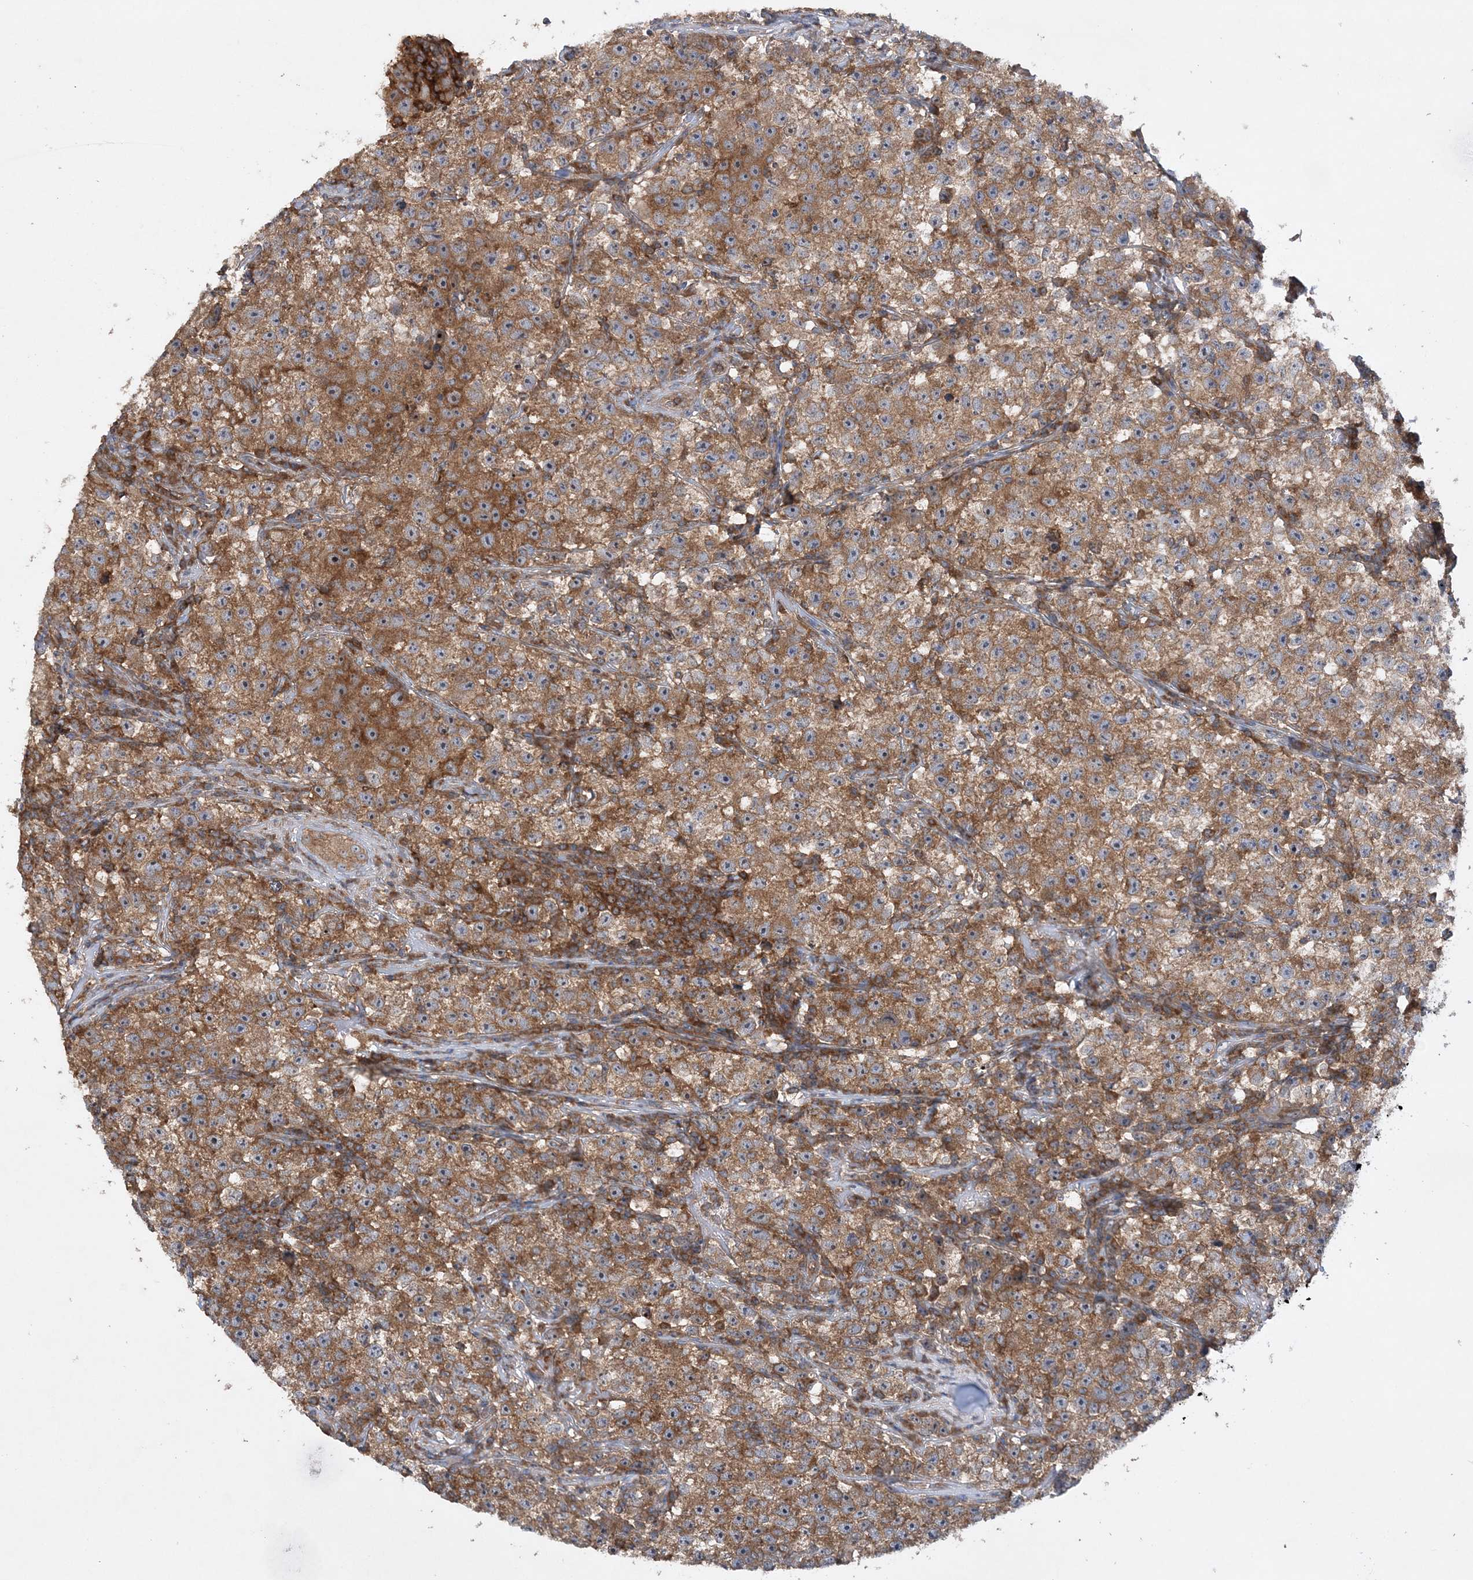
{"staining": {"intensity": "moderate", "quantity": ">75%", "location": "cytoplasmic/membranous"}, "tissue": "testis cancer", "cell_type": "Tumor cells", "image_type": "cancer", "snomed": [{"axis": "morphology", "description": "Seminoma, NOS"}, {"axis": "topography", "description": "Testis"}], "caption": "Human seminoma (testis) stained for a protein (brown) displays moderate cytoplasmic/membranous positive expression in approximately >75% of tumor cells.", "gene": "ACAP2", "patient": {"sex": "male", "age": 22}}